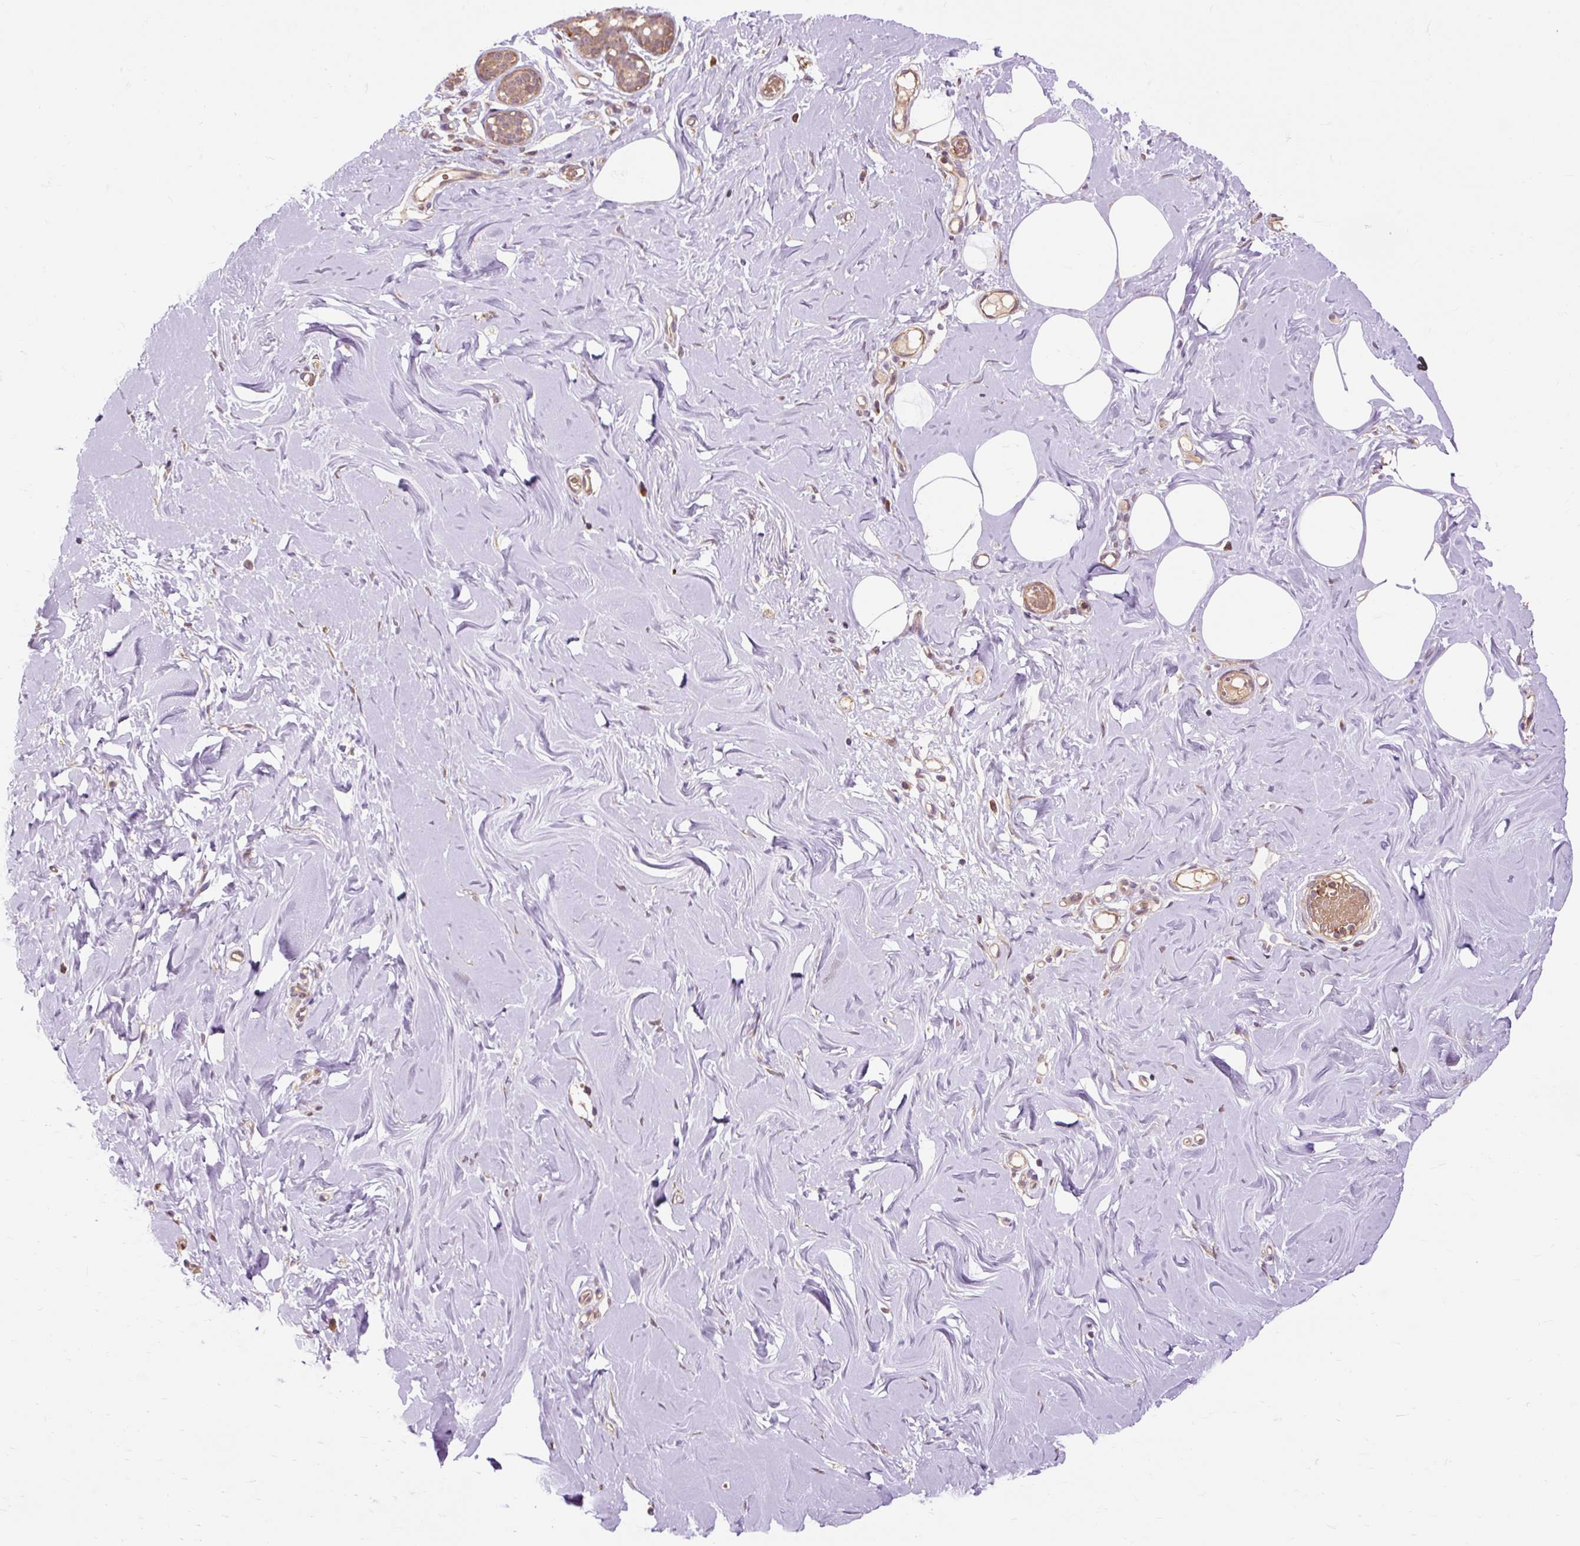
{"staining": {"intensity": "negative", "quantity": "none", "location": "none"}, "tissue": "breast", "cell_type": "Adipocytes", "image_type": "normal", "snomed": [{"axis": "morphology", "description": "Normal tissue, NOS"}, {"axis": "topography", "description": "Breast"}], "caption": "Micrograph shows no protein expression in adipocytes of benign breast. Nuclei are stained in blue.", "gene": "RIPOR3", "patient": {"sex": "female", "age": 27}}